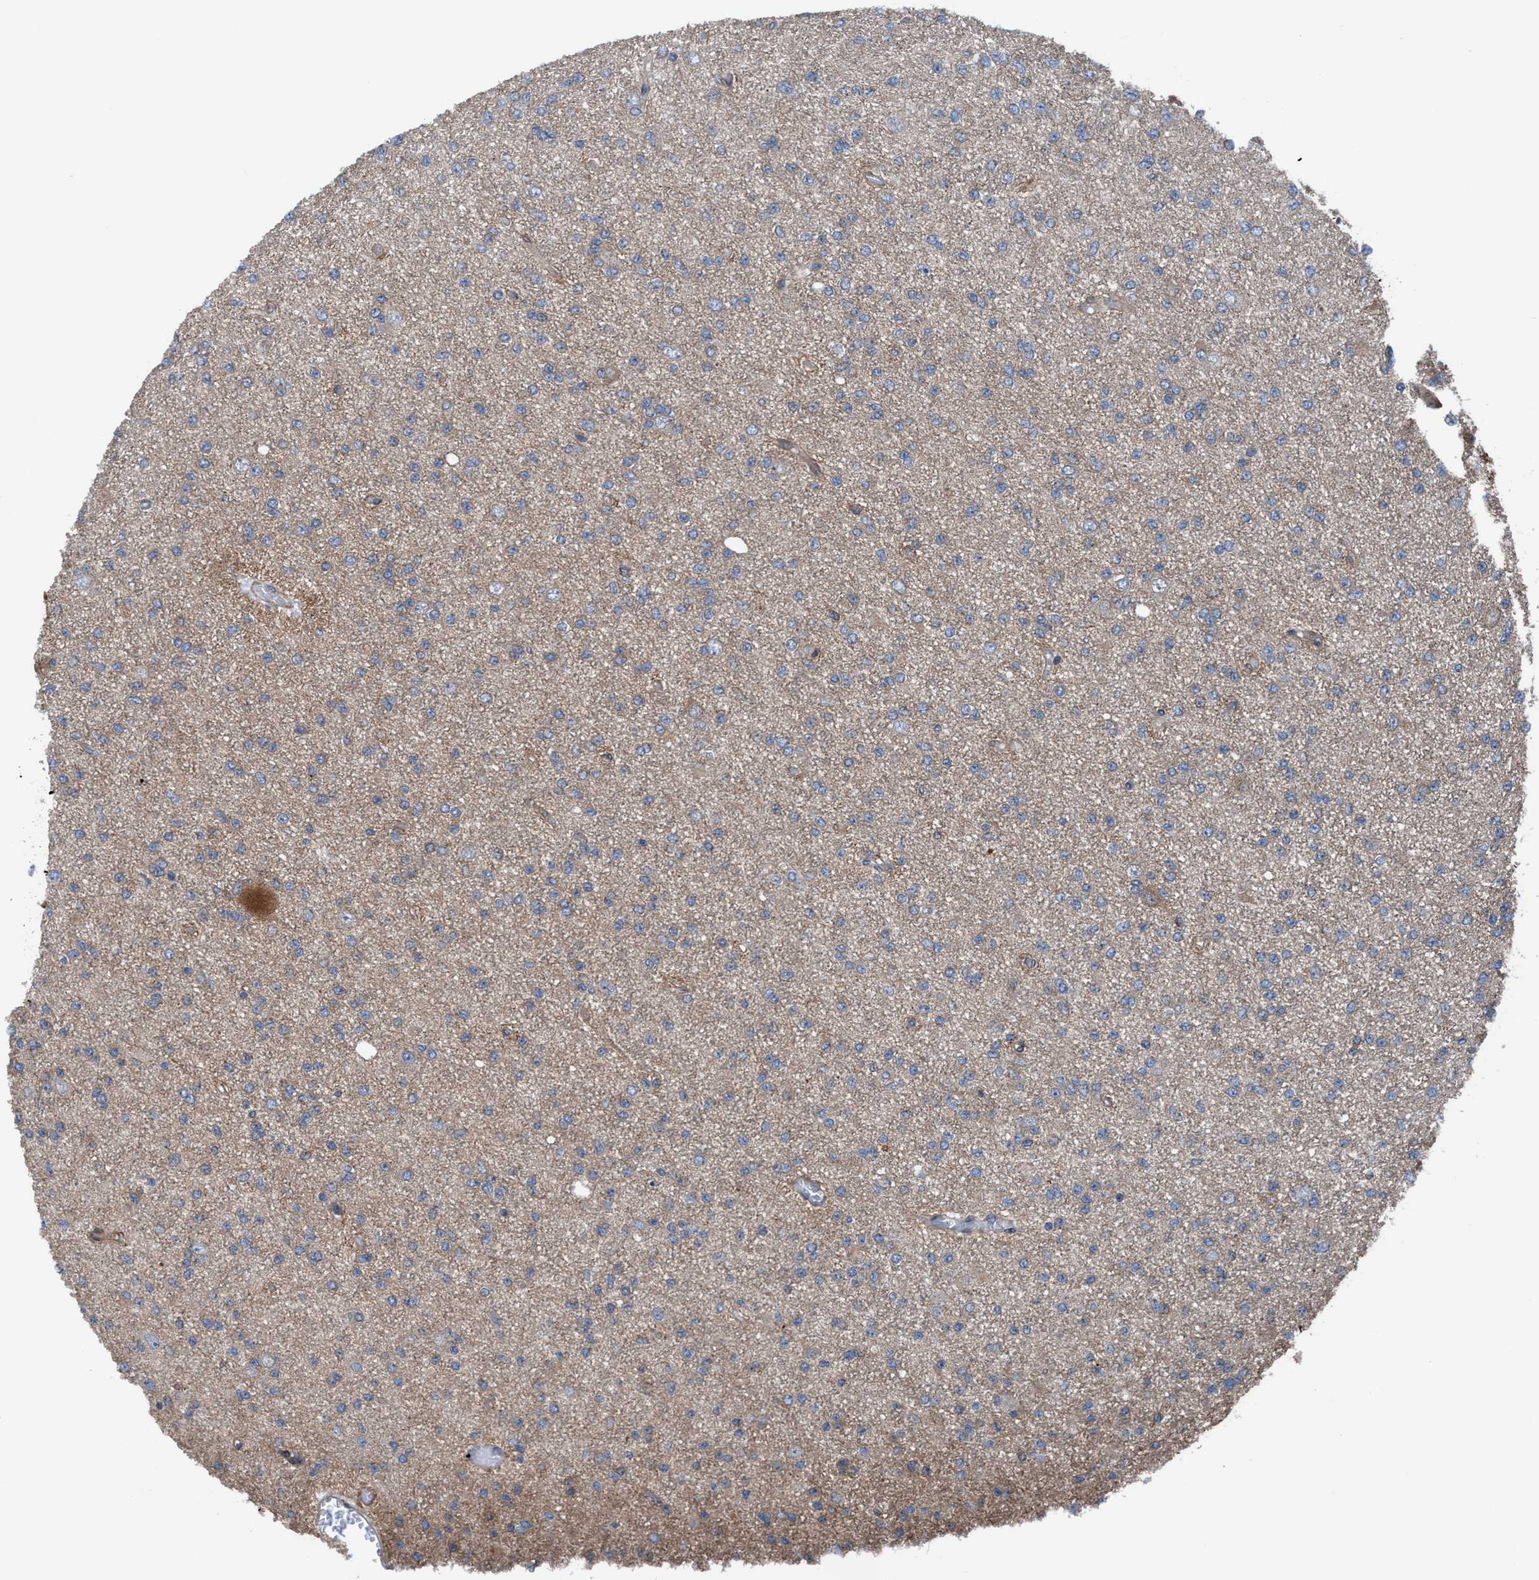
{"staining": {"intensity": "weak", "quantity": "<25%", "location": "cytoplasmic/membranous"}, "tissue": "glioma", "cell_type": "Tumor cells", "image_type": "cancer", "snomed": [{"axis": "morphology", "description": "Glioma, malignant, Low grade"}, {"axis": "topography", "description": "Brain"}], "caption": "Tumor cells show no significant positivity in glioma.", "gene": "NMT1", "patient": {"sex": "female", "age": 22}}